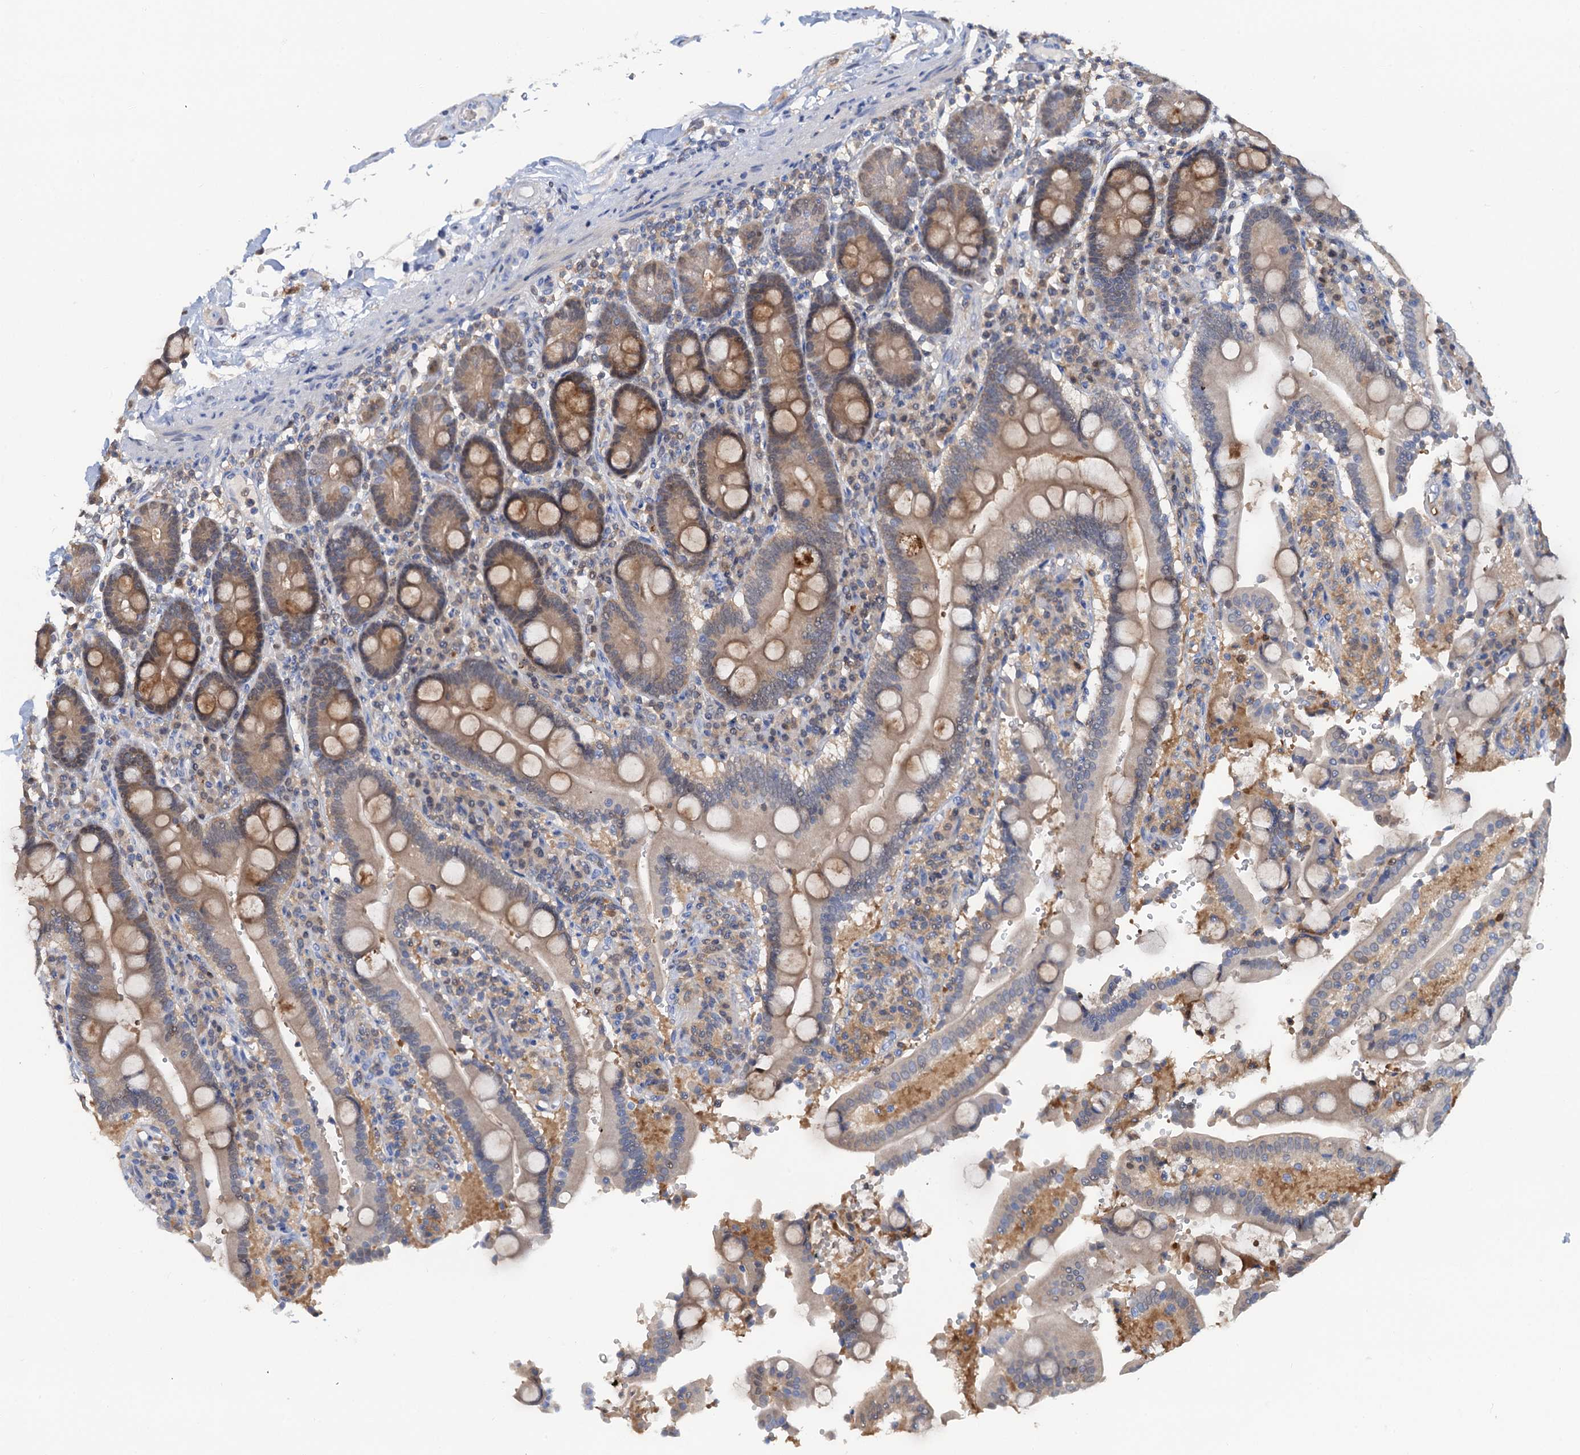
{"staining": {"intensity": "moderate", "quantity": "25%-75%", "location": "cytoplasmic/membranous"}, "tissue": "duodenum", "cell_type": "Glandular cells", "image_type": "normal", "snomed": [{"axis": "morphology", "description": "Normal tissue, NOS"}, {"axis": "topography", "description": "Small intestine, NOS"}], "caption": "Glandular cells display medium levels of moderate cytoplasmic/membranous staining in about 25%-75% of cells in normal duodenum. The staining was performed using DAB to visualize the protein expression in brown, while the nuclei were stained in blue with hematoxylin (Magnification: 20x).", "gene": "FAH", "patient": {"sex": "female", "age": 71}}